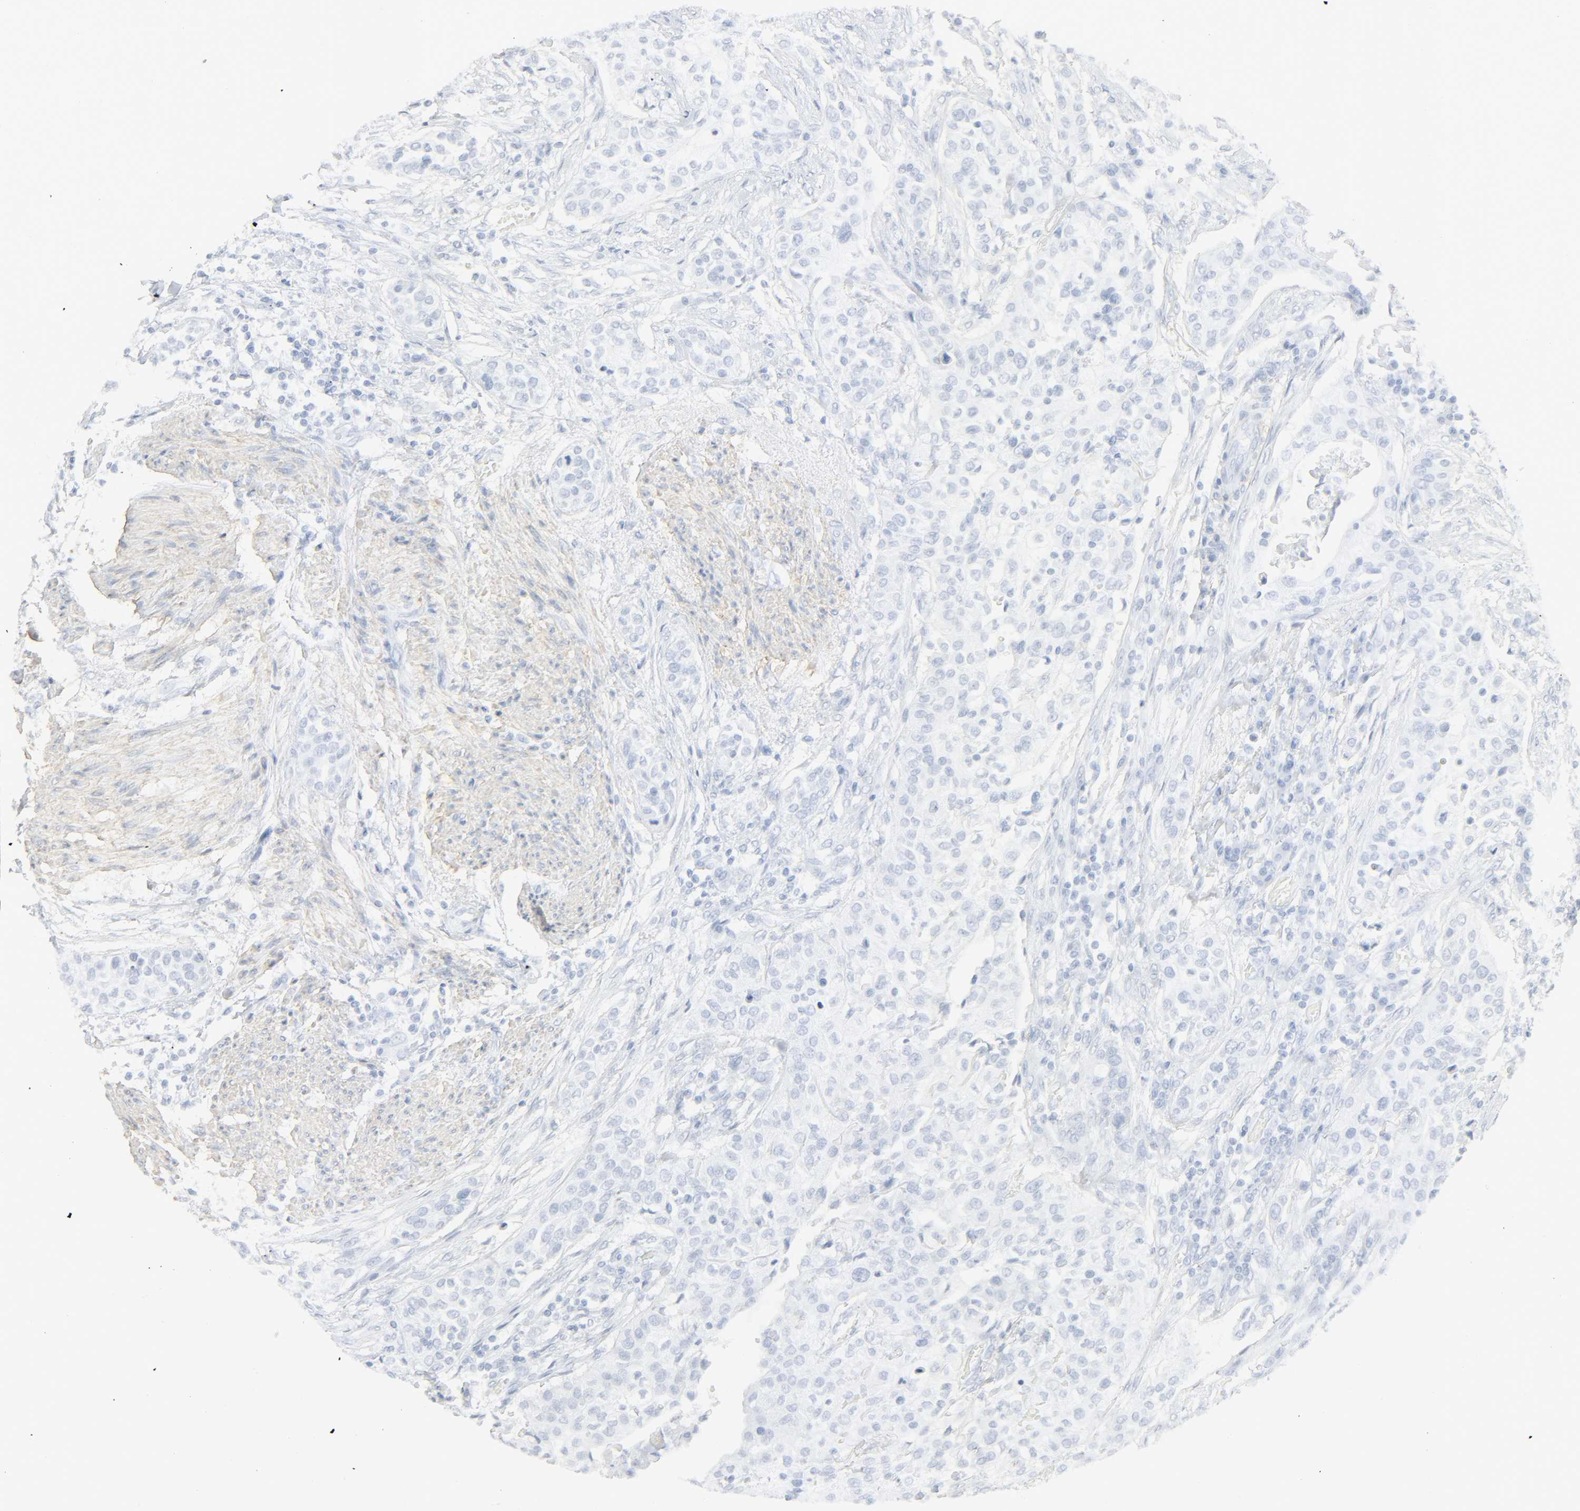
{"staining": {"intensity": "negative", "quantity": "none", "location": "none"}, "tissue": "urothelial cancer", "cell_type": "Tumor cells", "image_type": "cancer", "snomed": [{"axis": "morphology", "description": "Urothelial carcinoma, High grade"}, {"axis": "topography", "description": "Urinary bladder"}], "caption": "Immunohistochemical staining of high-grade urothelial carcinoma shows no significant expression in tumor cells.", "gene": "ZBTB16", "patient": {"sex": "male", "age": 74}}